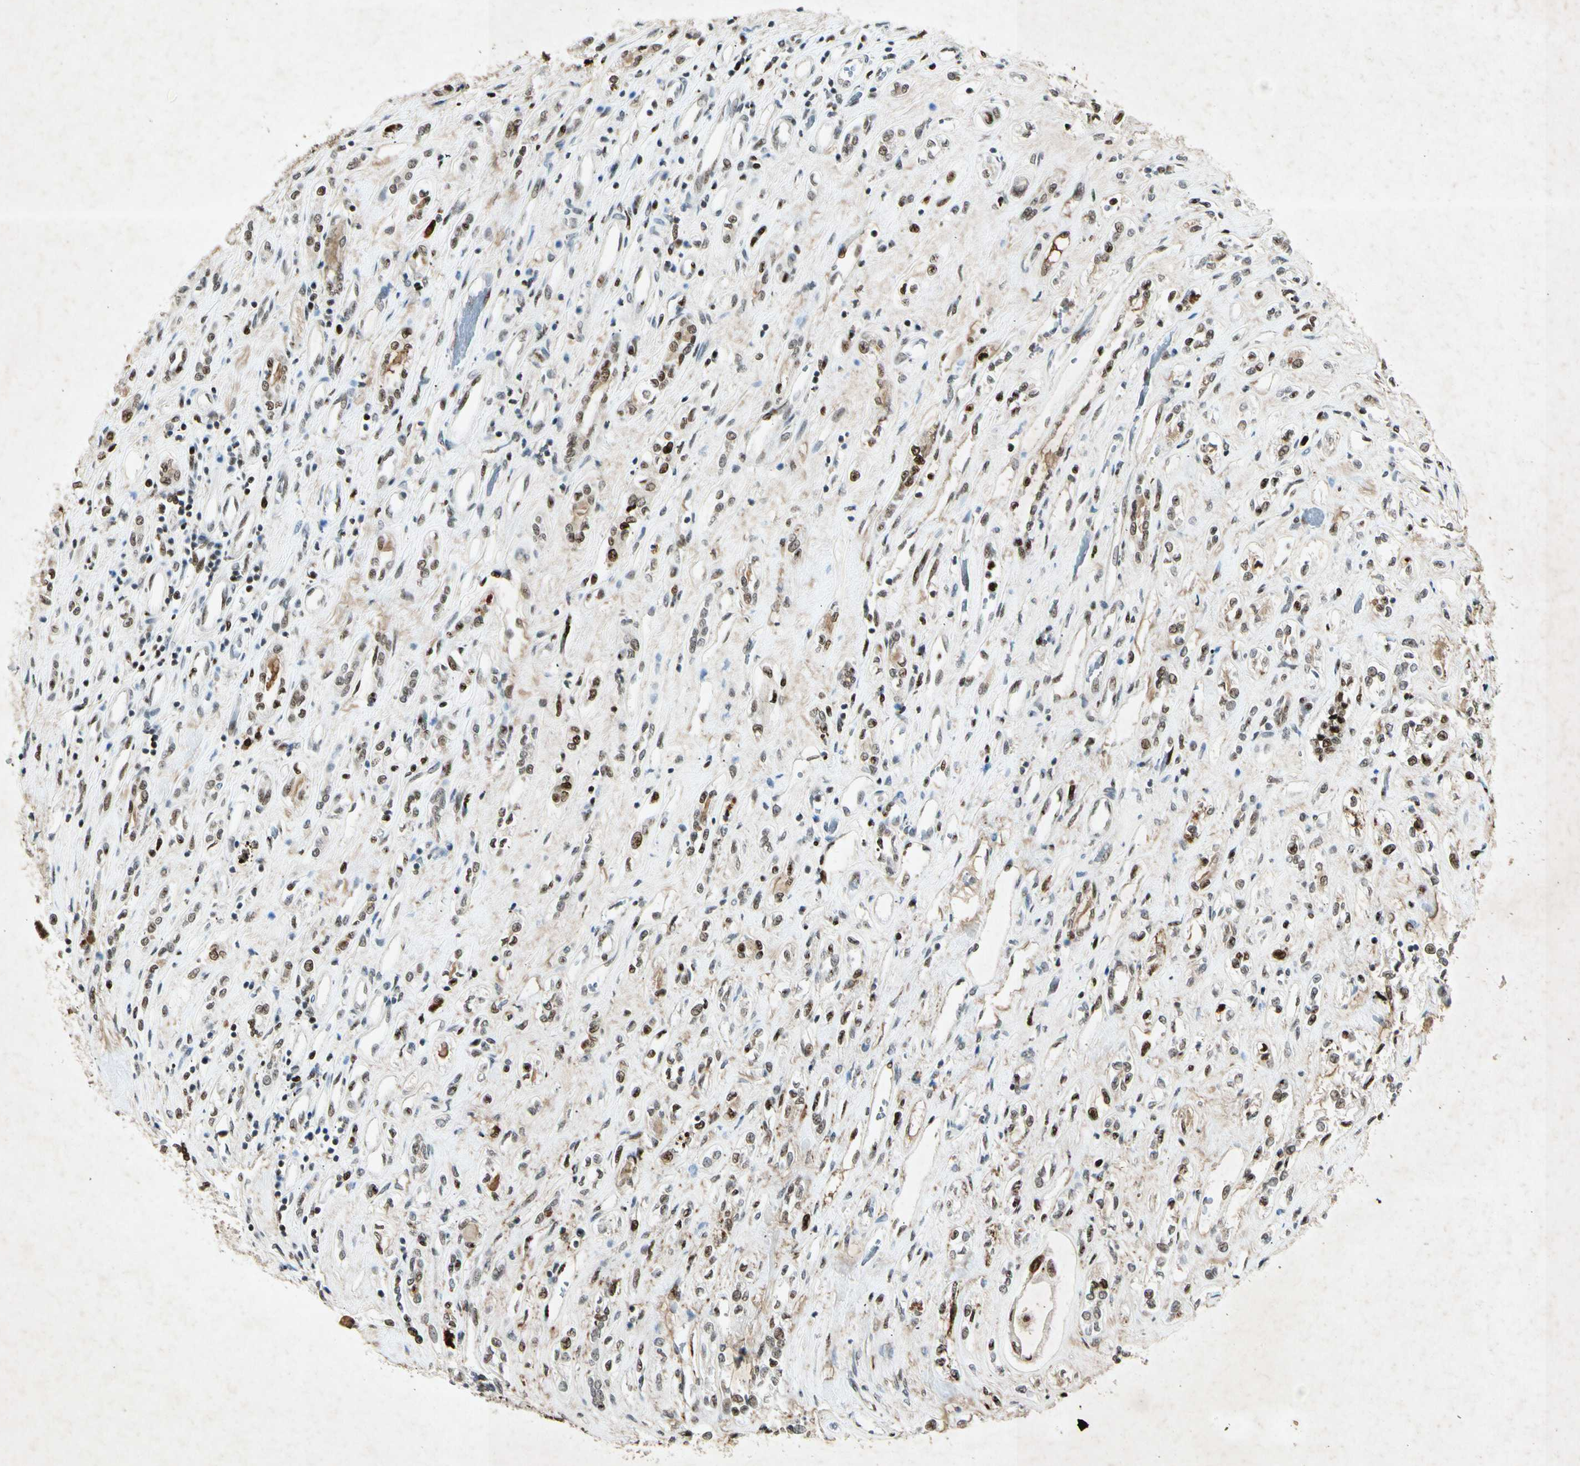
{"staining": {"intensity": "strong", "quantity": ">75%", "location": "nuclear"}, "tissue": "renal cancer", "cell_type": "Tumor cells", "image_type": "cancer", "snomed": [{"axis": "morphology", "description": "Adenocarcinoma, NOS"}, {"axis": "topography", "description": "Kidney"}], "caption": "Immunohistochemical staining of adenocarcinoma (renal) shows high levels of strong nuclear protein expression in about >75% of tumor cells.", "gene": "RNF43", "patient": {"sex": "female", "age": 70}}